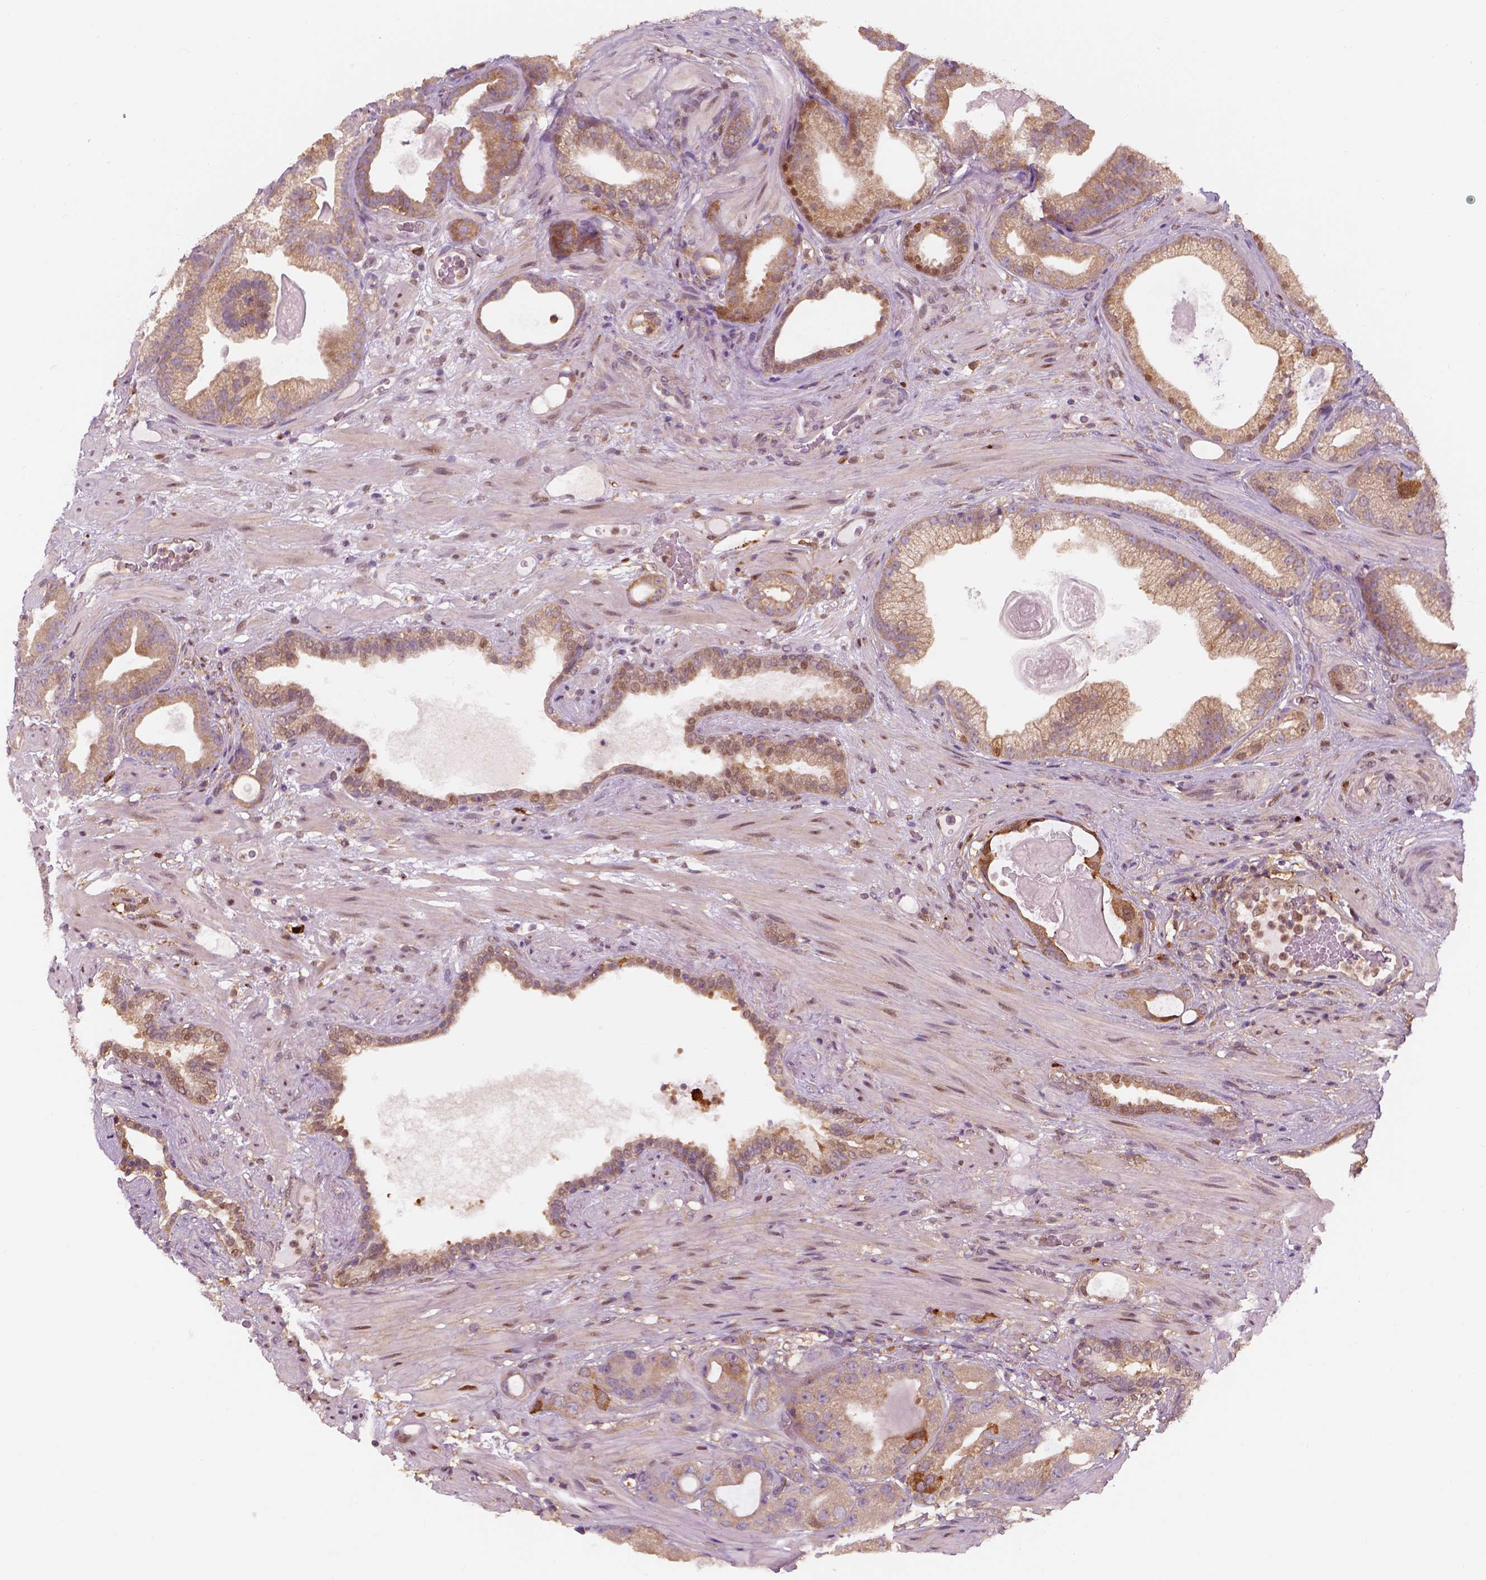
{"staining": {"intensity": "moderate", "quantity": "<25%", "location": "cytoplasmic/membranous,nuclear"}, "tissue": "prostate cancer", "cell_type": "Tumor cells", "image_type": "cancer", "snomed": [{"axis": "morphology", "description": "Adenocarcinoma, Low grade"}, {"axis": "topography", "description": "Prostate"}], "caption": "This histopathology image displays IHC staining of prostate low-grade adenocarcinoma, with low moderate cytoplasmic/membranous and nuclear staining in about <25% of tumor cells.", "gene": "SQSTM1", "patient": {"sex": "male", "age": 57}}